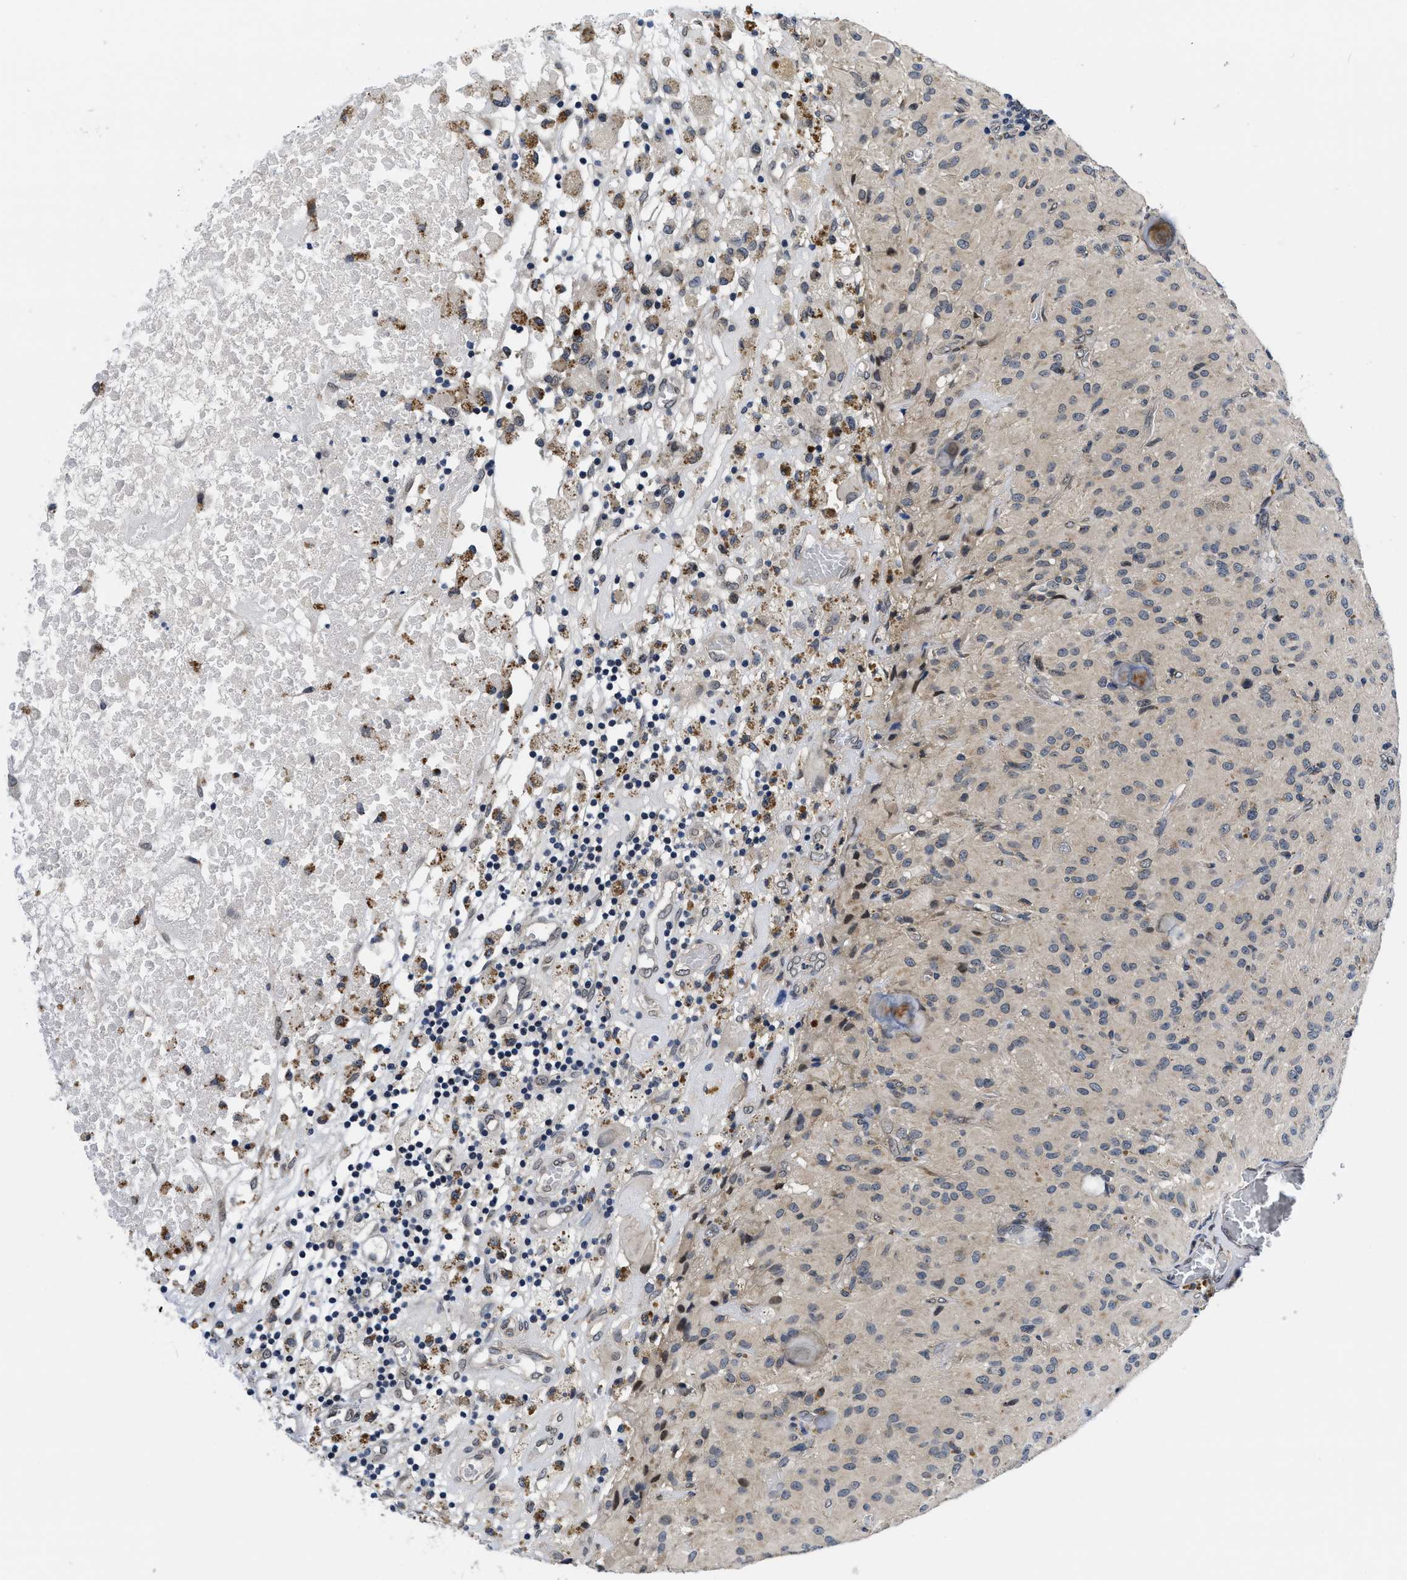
{"staining": {"intensity": "negative", "quantity": "none", "location": "none"}, "tissue": "glioma", "cell_type": "Tumor cells", "image_type": "cancer", "snomed": [{"axis": "morphology", "description": "Glioma, malignant, High grade"}, {"axis": "topography", "description": "Brain"}], "caption": "Photomicrograph shows no significant protein staining in tumor cells of glioma.", "gene": "SNX10", "patient": {"sex": "female", "age": 59}}